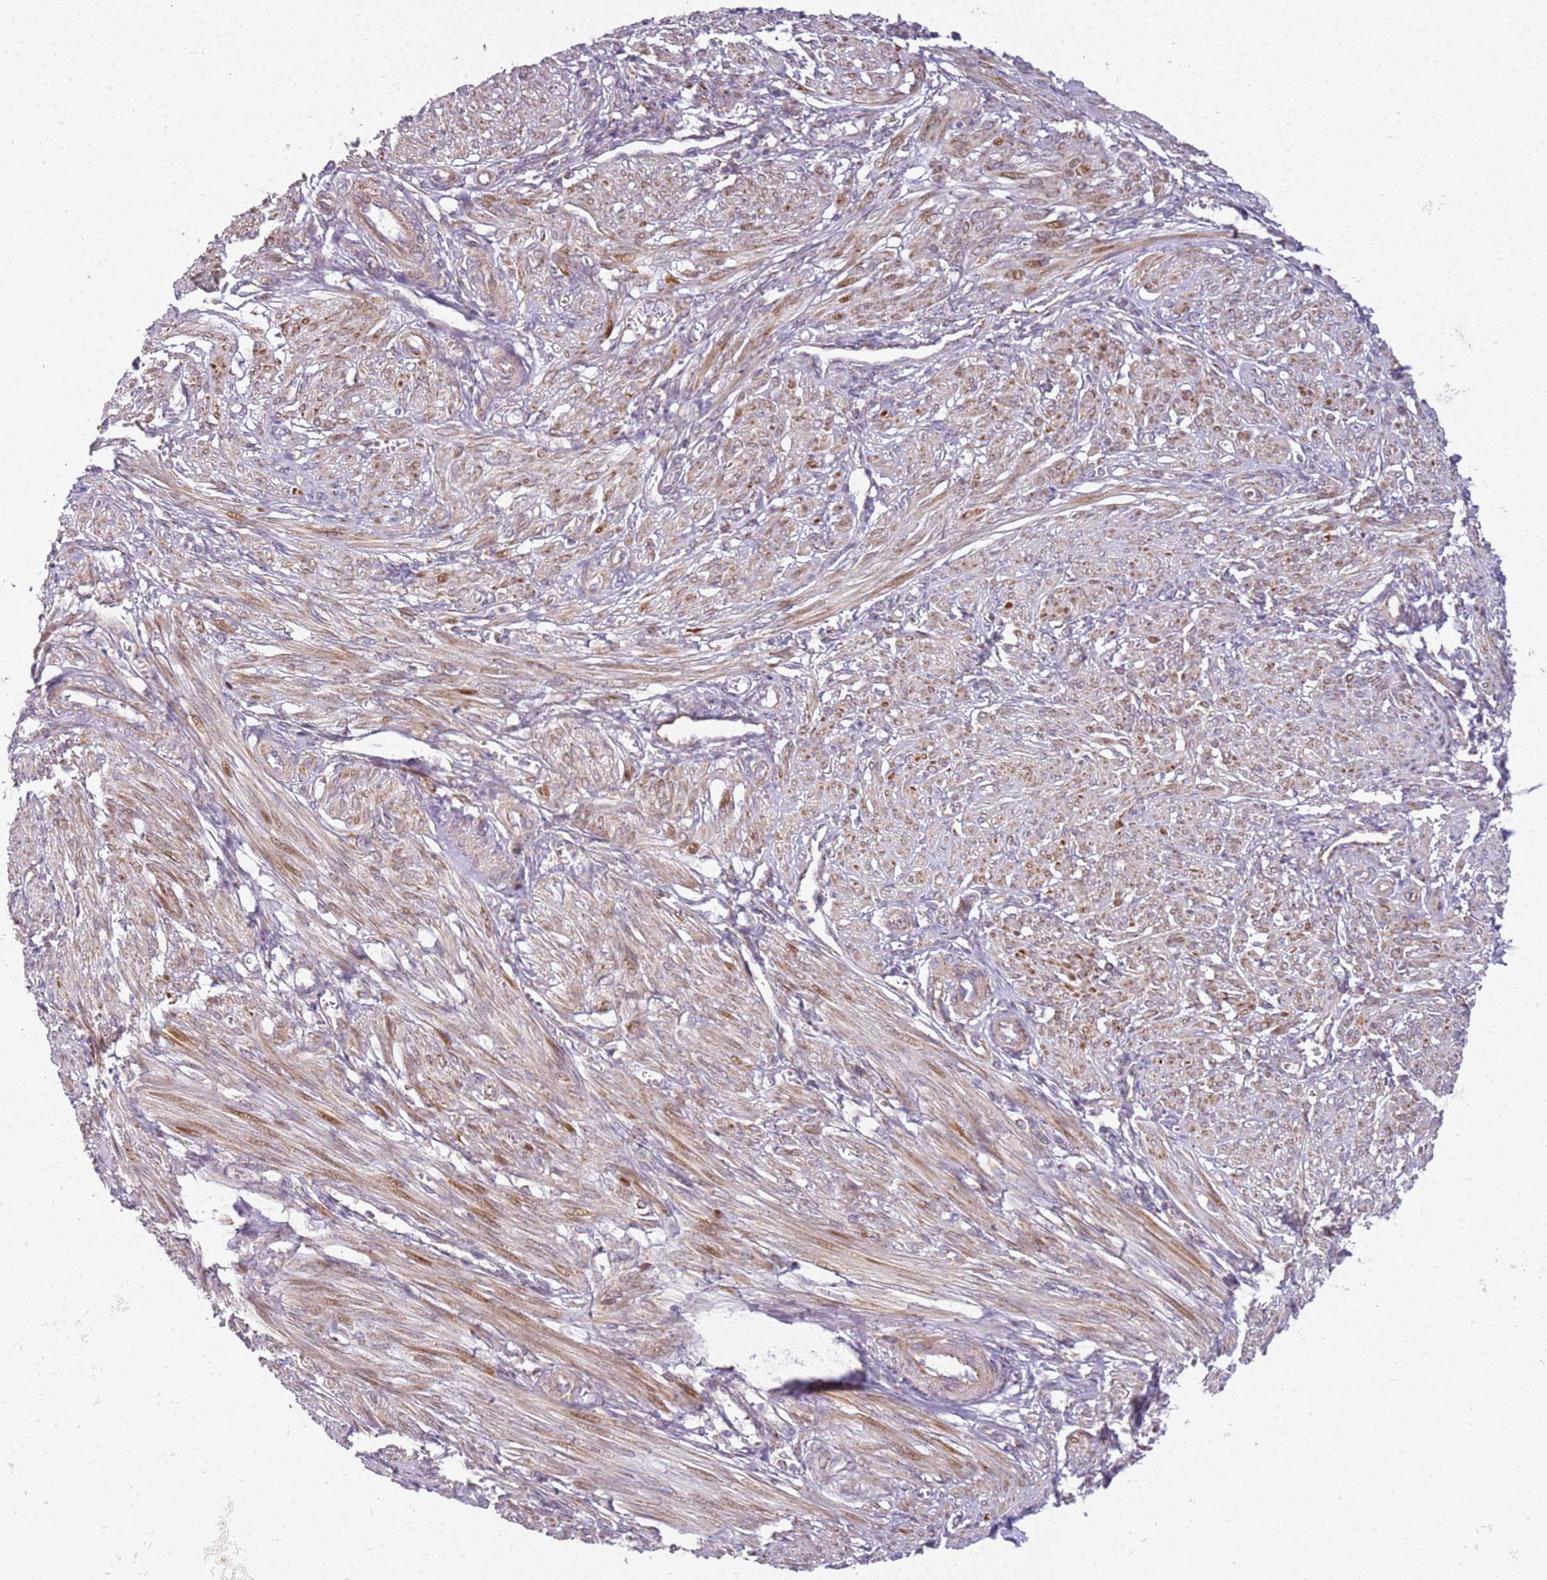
{"staining": {"intensity": "moderate", "quantity": "25%-75%", "location": "cytoplasmic/membranous,nuclear"}, "tissue": "smooth muscle", "cell_type": "Smooth muscle cells", "image_type": "normal", "snomed": [{"axis": "morphology", "description": "Normal tissue, NOS"}, {"axis": "topography", "description": "Smooth muscle"}], "caption": "High-magnification brightfield microscopy of normal smooth muscle stained with DAB (3,3'-diaminobenzidine) (brown) and counterstained with hematoxylin (blue). smooth muscle cells exhibit moderate cytoplasmic/membranous,nuclear positivity is seen in about25%-75% of cells.", "gene": "TMEM200C", "patient": {"sex": "female", "age": 39}}